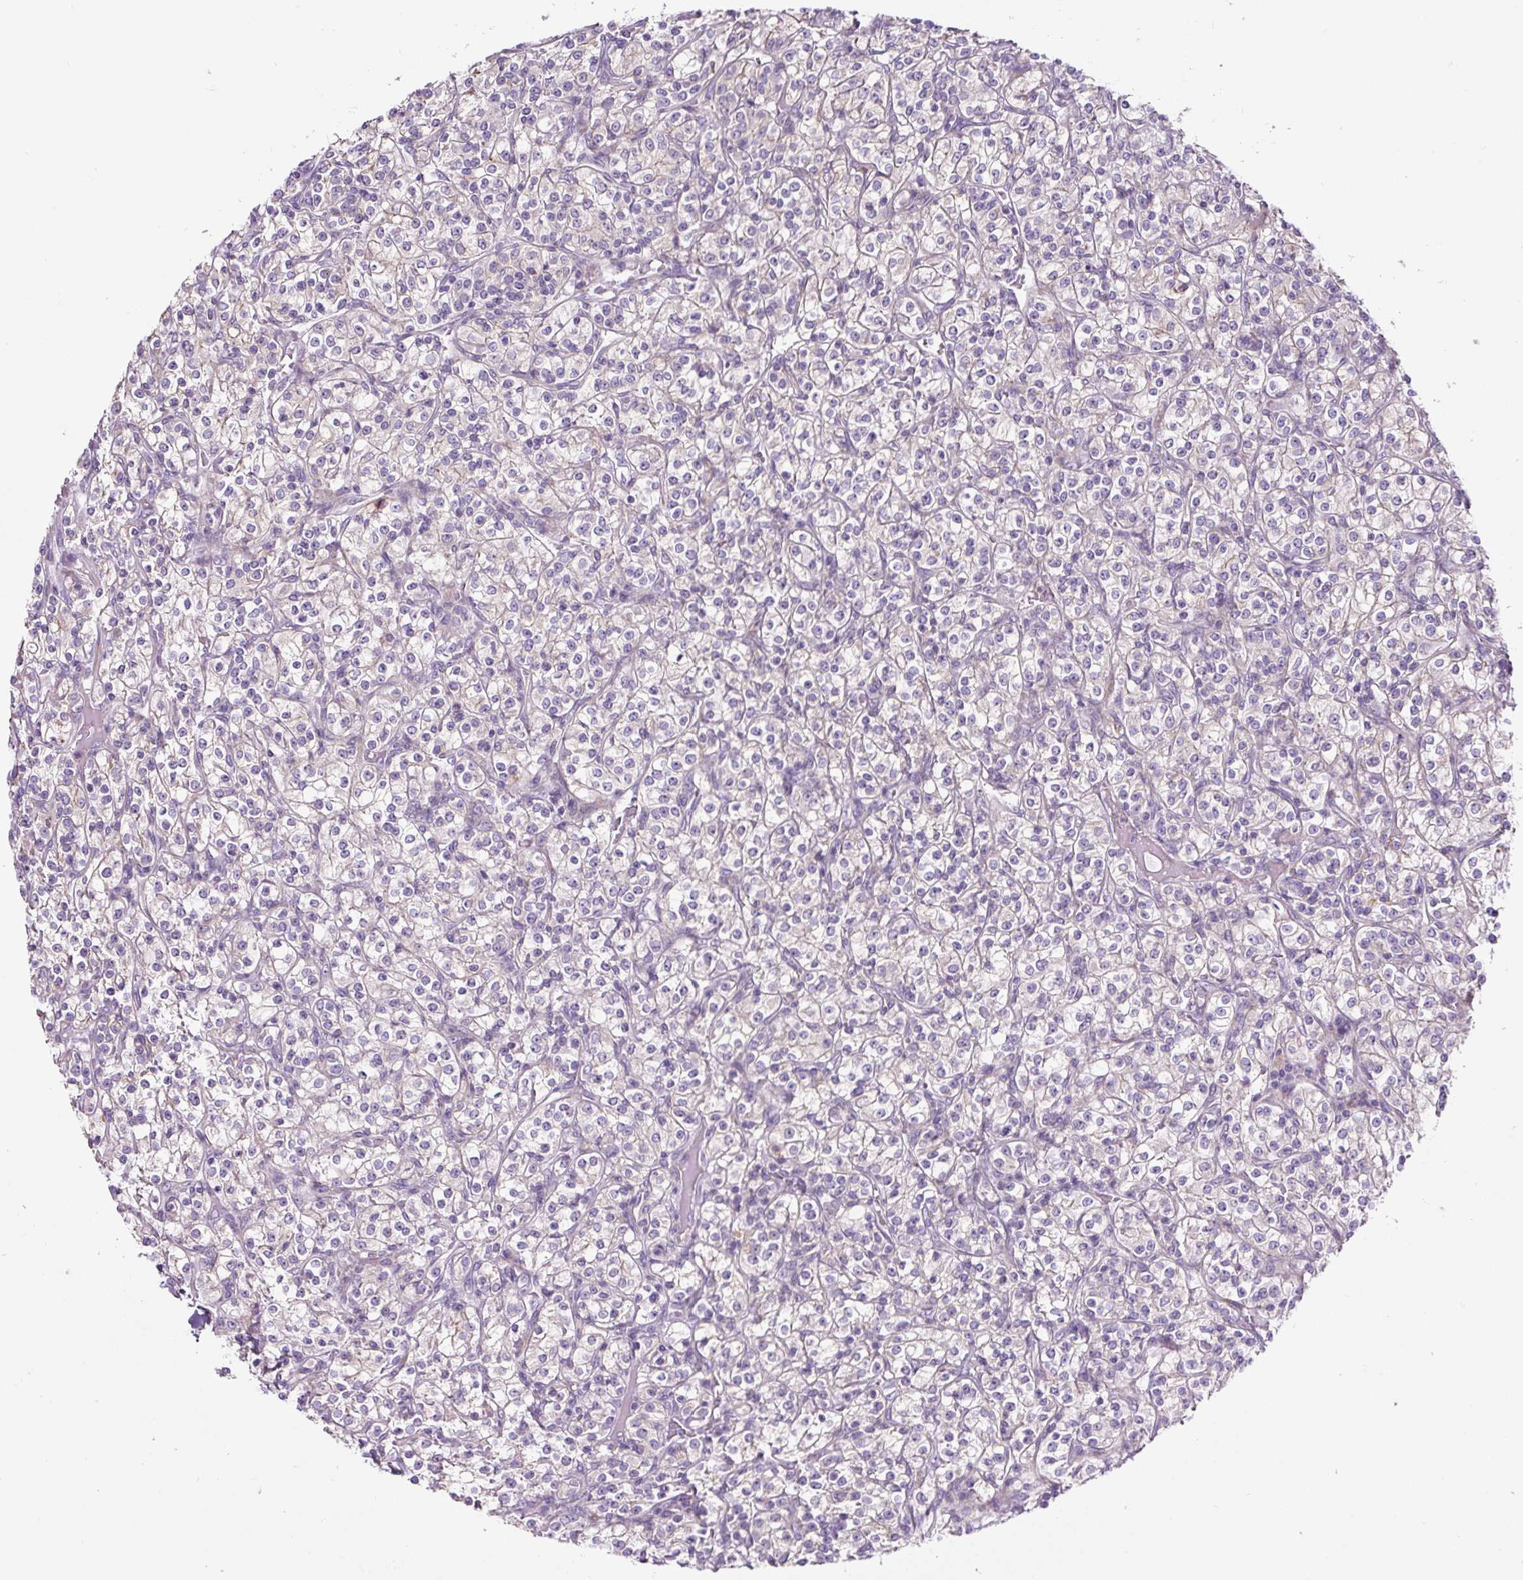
{"staining": {"intensity": "negative", "quantity": "none", "location": "none"}, "tissue": "renal cancer", "cell_type": "Tumor cells", "image_type": "cancer", "snomed": [{"axis": "morphology", "description": "Adenocarcinoma, NOS"}, {"axis": "topography", "description": "Kidney"}], "caption": "Human renal cancer stained for a protein using immunohistochemistry exhibits no positivity in tumor cells.", "gene": "HPS4", "patient": {"sex": "male", "age": 77}}